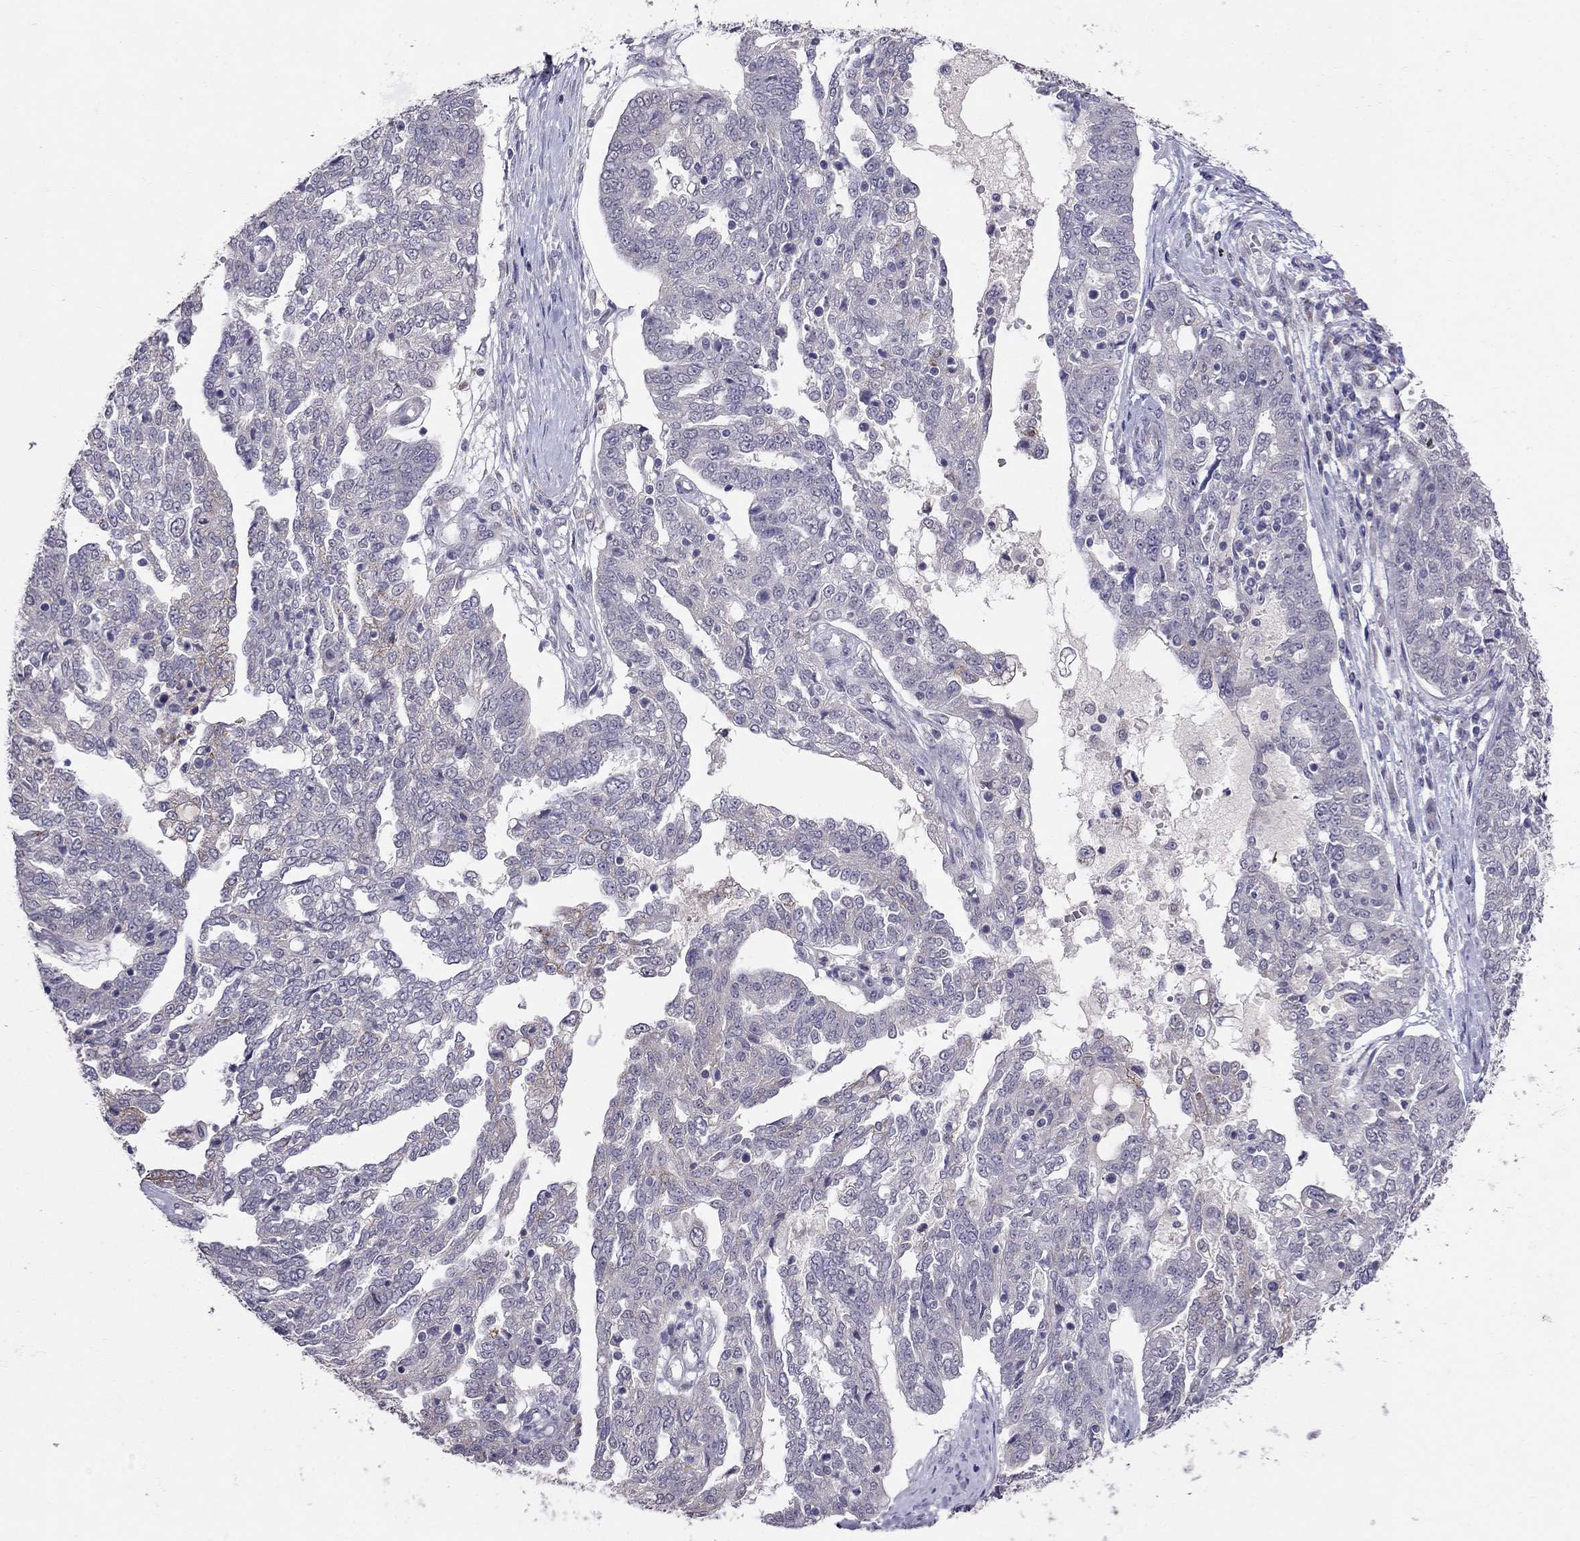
{"staining": {"intensity": "negative", "quantity": "none", "location": "none"}, "tissue": "ovarian cancer", "cell_type": "Tumor cells", "image_type": "cancer", "snomed": [{"axis": "morphology", "description": "Cystadenocarcinoma, serous, NOS"}, {"axis": "topography", "description": "Ovary"}], "caption": "This is an IHC photomicrograph of ovarian cancer (serous cystadenocarcinoma). There is no staining in tumor cells.", "gene": "MYO3B", "patient": {"sex": "female", "age": 67}}